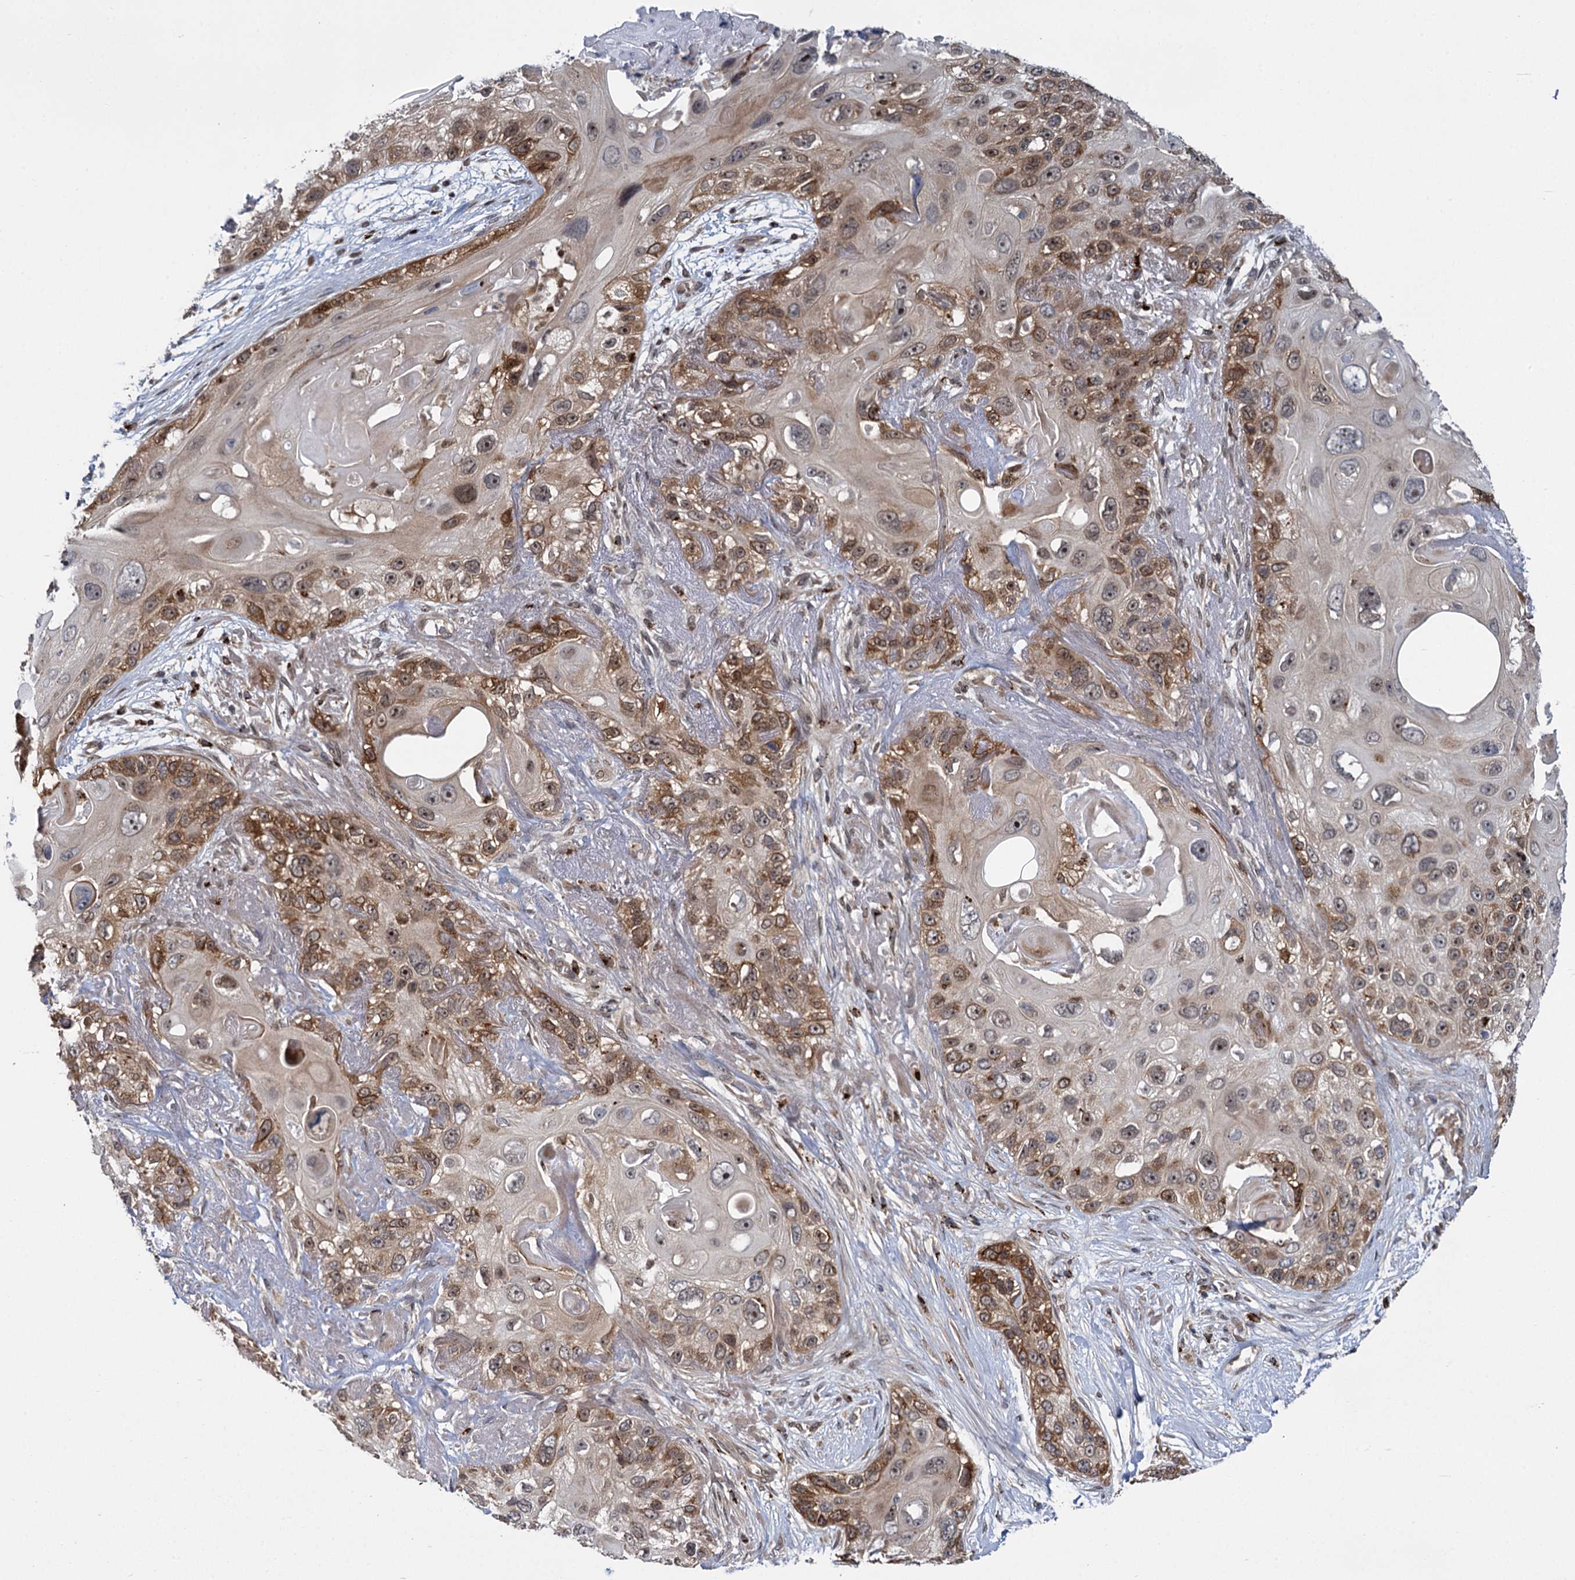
{"staining": {"intensity": "moderate", "quantity": "25%-75%", "location": "cytoplasmic/membranous,nuclear"}, "tissue": "skin cancer", "cell_type": "Tumor cells", "image_type": "cancer", "snomed": [{"axis": "morphology", "description": "Normal tissue, NOS"}, {"axis": "morphology", "description": "Squamous cell carcinoma, NOS"}, {"axis": "topography", "description": "Skin"}], "caption": "An immunohistochemistry (IHC) histopathology image of tumor tissue is shown. Protein staining in brown highlights moderate cytoplasmic/membranous and nuclear positivity in skin cancer (squamous cell carcinoma) within tumor cells.", "gene": "GAL3ST4", "patient": {"sex": "male", "age": 72}}